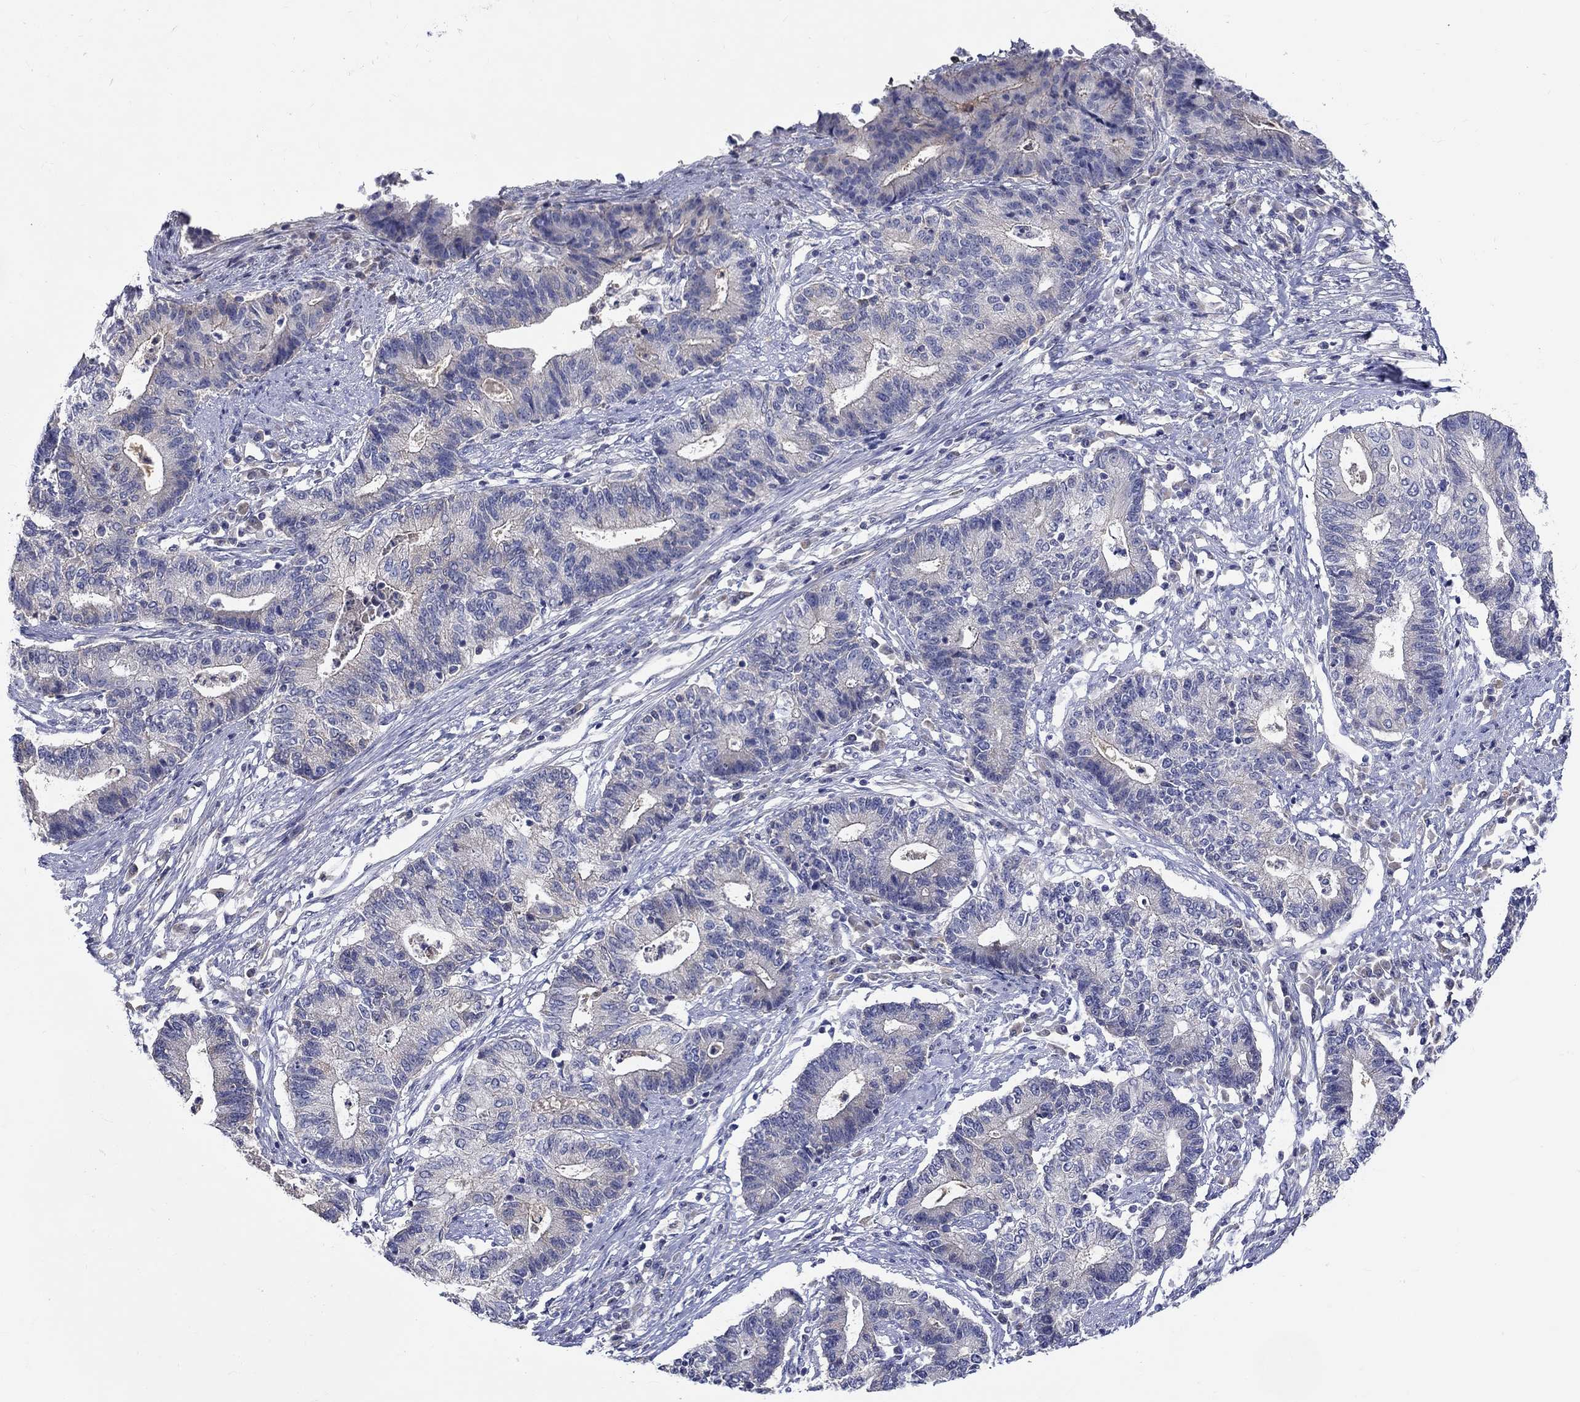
{"staining": {"intensity": "negative", "quantity": "none", "location": "none"}, "tissue": "endometrial cancer", "cell_type": "Tumor cells", "image_type": "cancer", "snomed": [{"axis": "morphology", "description": "Adenocarcinoma, NOS"}, {"axis": "topography", "description": "Uterus"}, {"axis": "topography", "description": "Endometrium"}], "caption": "Tumor cells are negative for protein expression in human endometrial cancer (adenocarcinoma).", "gene": "SLC30A3", "patient": {"sex": "female", "age": 54}}